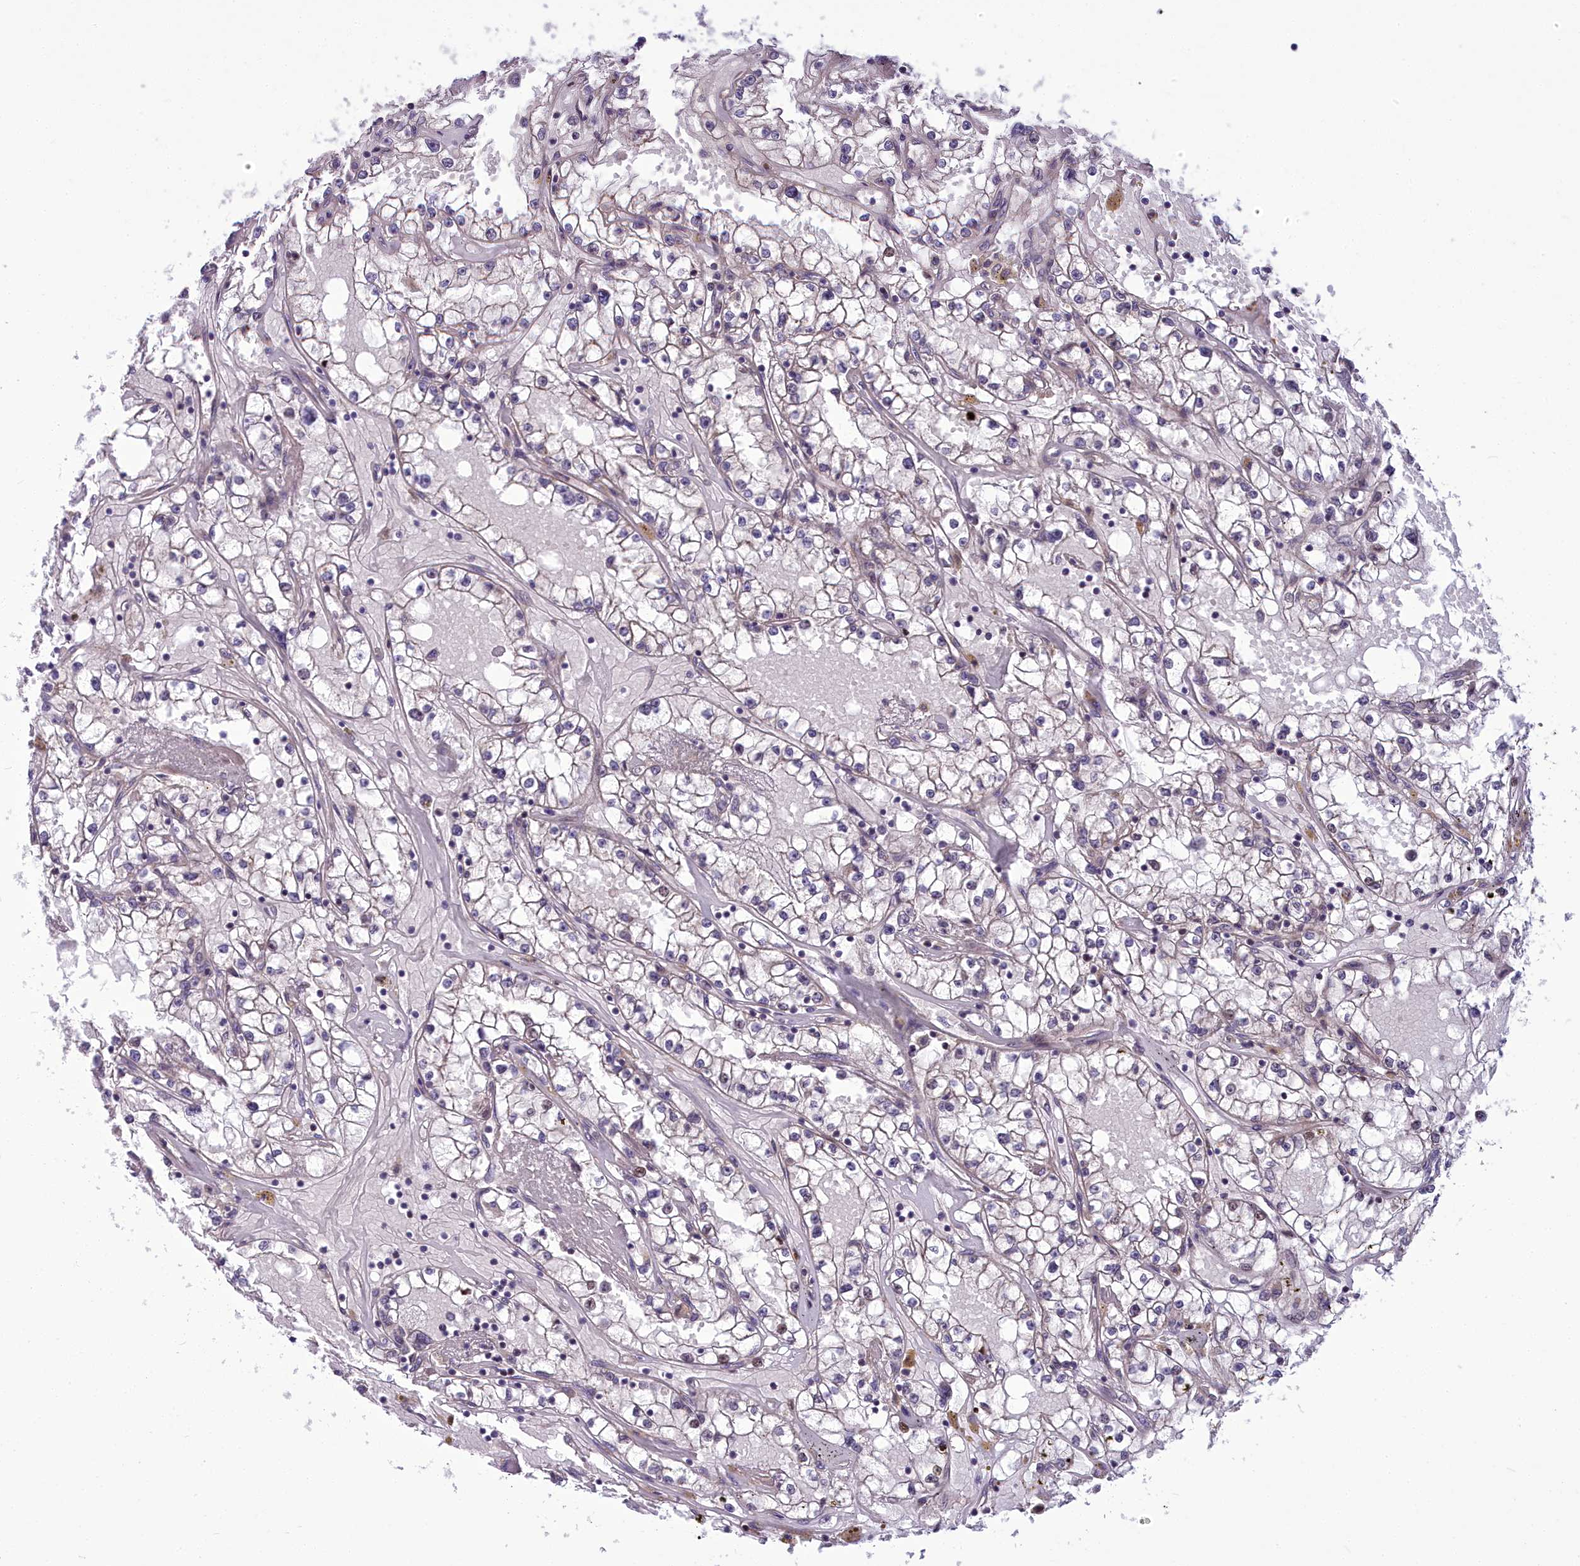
{"staining": {"intensity": "negative", "quantity": "none", "location": "none"}, "tissue": "renal cancer", "cell_type": "Tumor cells", "image_type": "cancer", "snomed": [{"axis": "morphology", "description": "Adenocarcinoma, NOS"}, {"axis": "topography", "description": "Kidney"}], "caption": "Renal cancer was stained to show a protein in brown. There is no significant expression in tumor cells.", "gene": "AP1M1", "patient": {"sex": "male", "age": 56}}